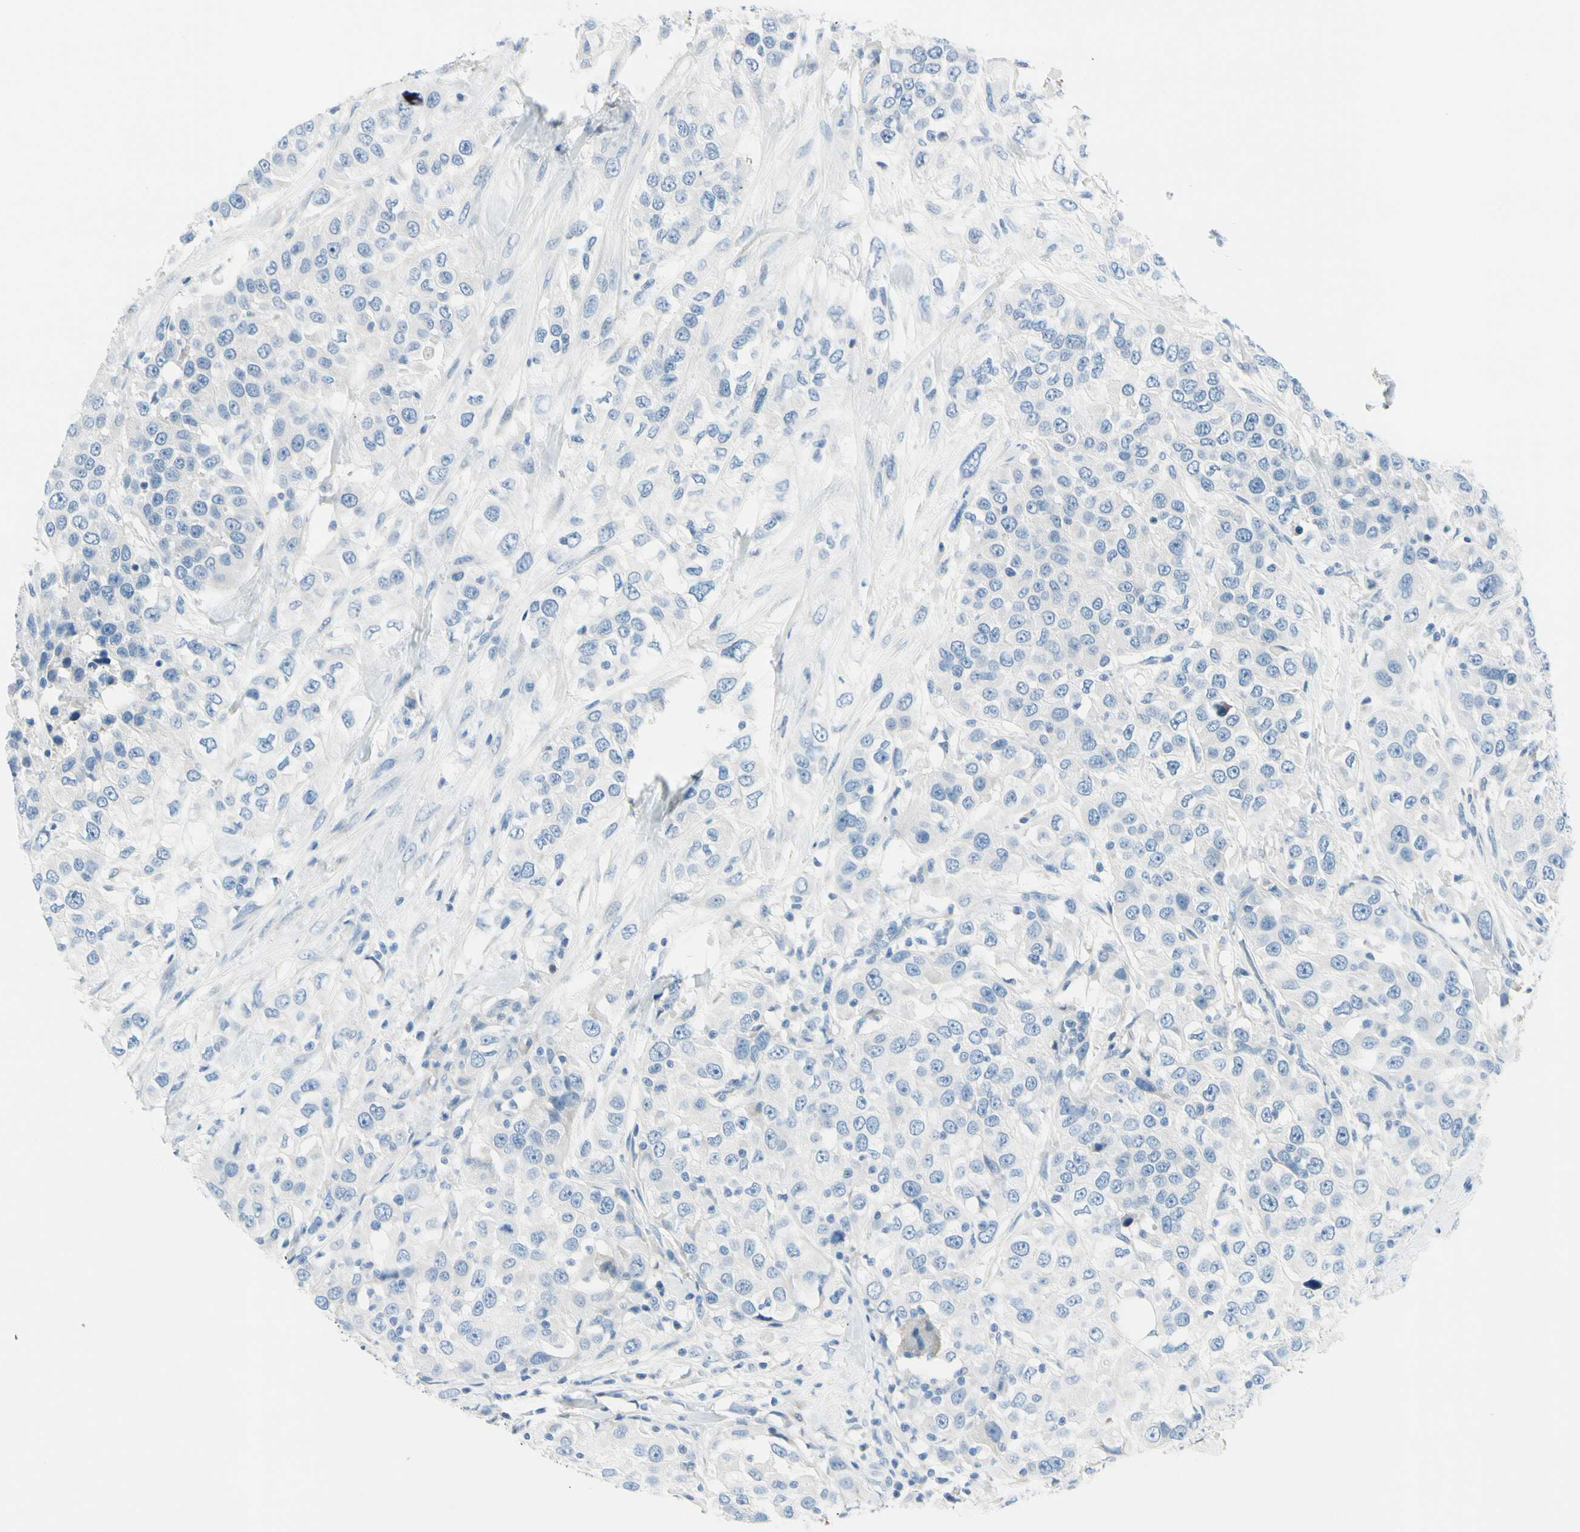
{"staining": {"intensity": "negative", "quantity": "none", "location": "none"}, "tissue": "urothelial cancer", "cell_type": "Tumor cells", "image_type": "cancer", "snomed": [{"axis": "morphology", "description": "Urothelial carcinoma, High grade"}, {"axis": "topography", "description": "Urinary bladder"}], "caption": "Immunohistochemistry of urothelial cancer shows no staining in tumor cells.", "gene": "PEBP1", "patient": {"sex": "female", "age": 80}}